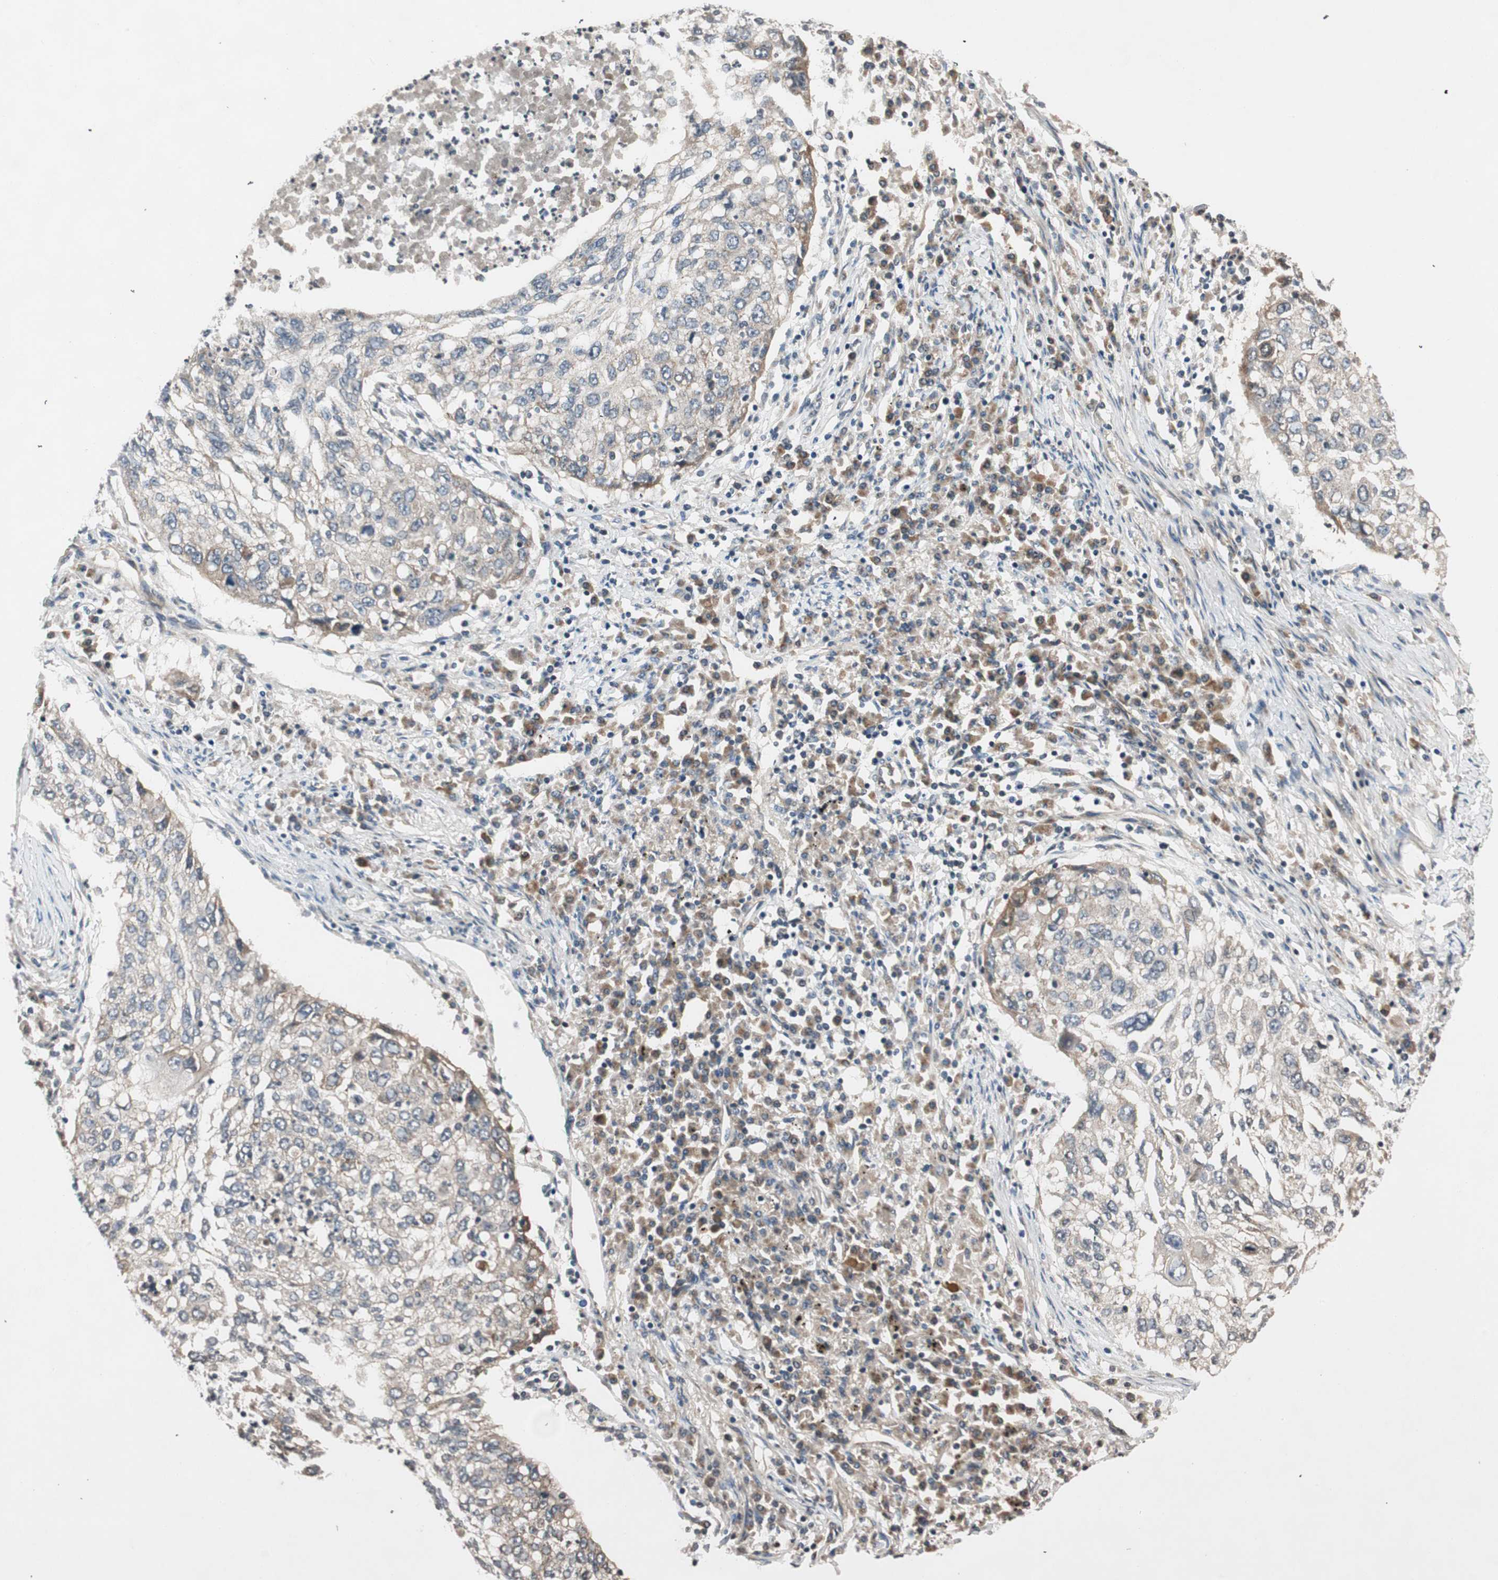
{"staining": {"intensity": "weak", "quantity": "25%-75%", "location": "cytoplasmic/membranous"}, "tissue": "lung cancer", "cell_type": "Tumor cells", "image_type": "cancer", "snomed": [{"axis": "morphology", "description": "Squamous cell carcinoma, NOS"}, {"axis": "topography", "description": "Lung"}], "caption": "Protein expression analysis of human lung squamous cell carcinoma reveals weak cytoplasmic/membranous staining in about 25%-75% of tumor cells.", "gene": "GCLM", "patient": {"sex": "female", "age": 63}}